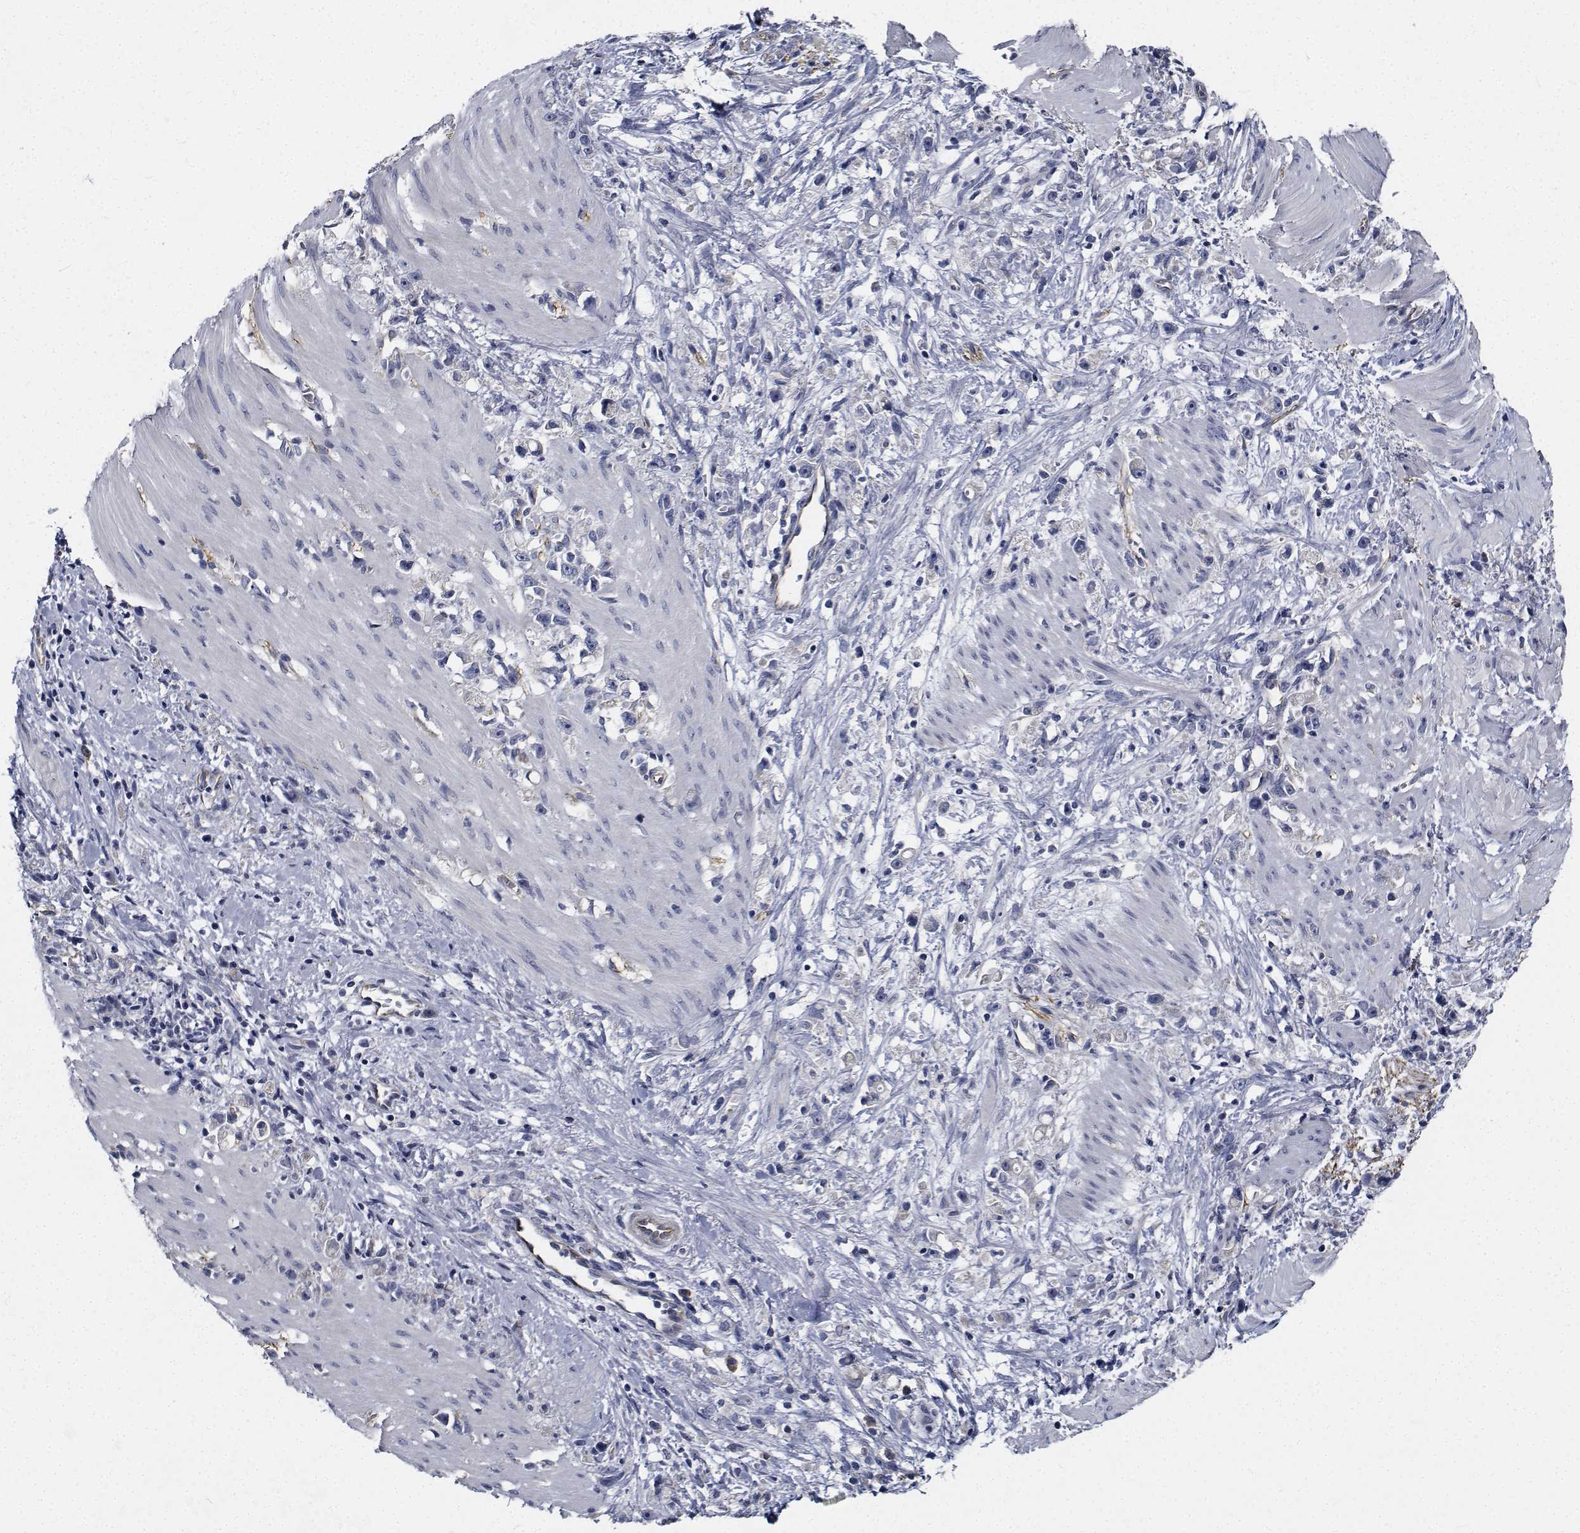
{"staining": {"intensity": "negative", "quantity": "none", "location": "none"}, "tissue": "stomach cancer", "cell_type": "Tumor cells", "image_type": "cancer", "snomed": [{"axis": "morphology", "description": "Adenocarcinoma, NOS"}, {"axis": "topography", "description": "Stomach"}], "caption": "Immunohistochemistry image of stomach cancer stained for a protein (brown), which displays no positivity in tumor cells. Nuclei are stained in blue.", "gene": "TTBK1", "patient": {"sex": "female", "age": 59}}